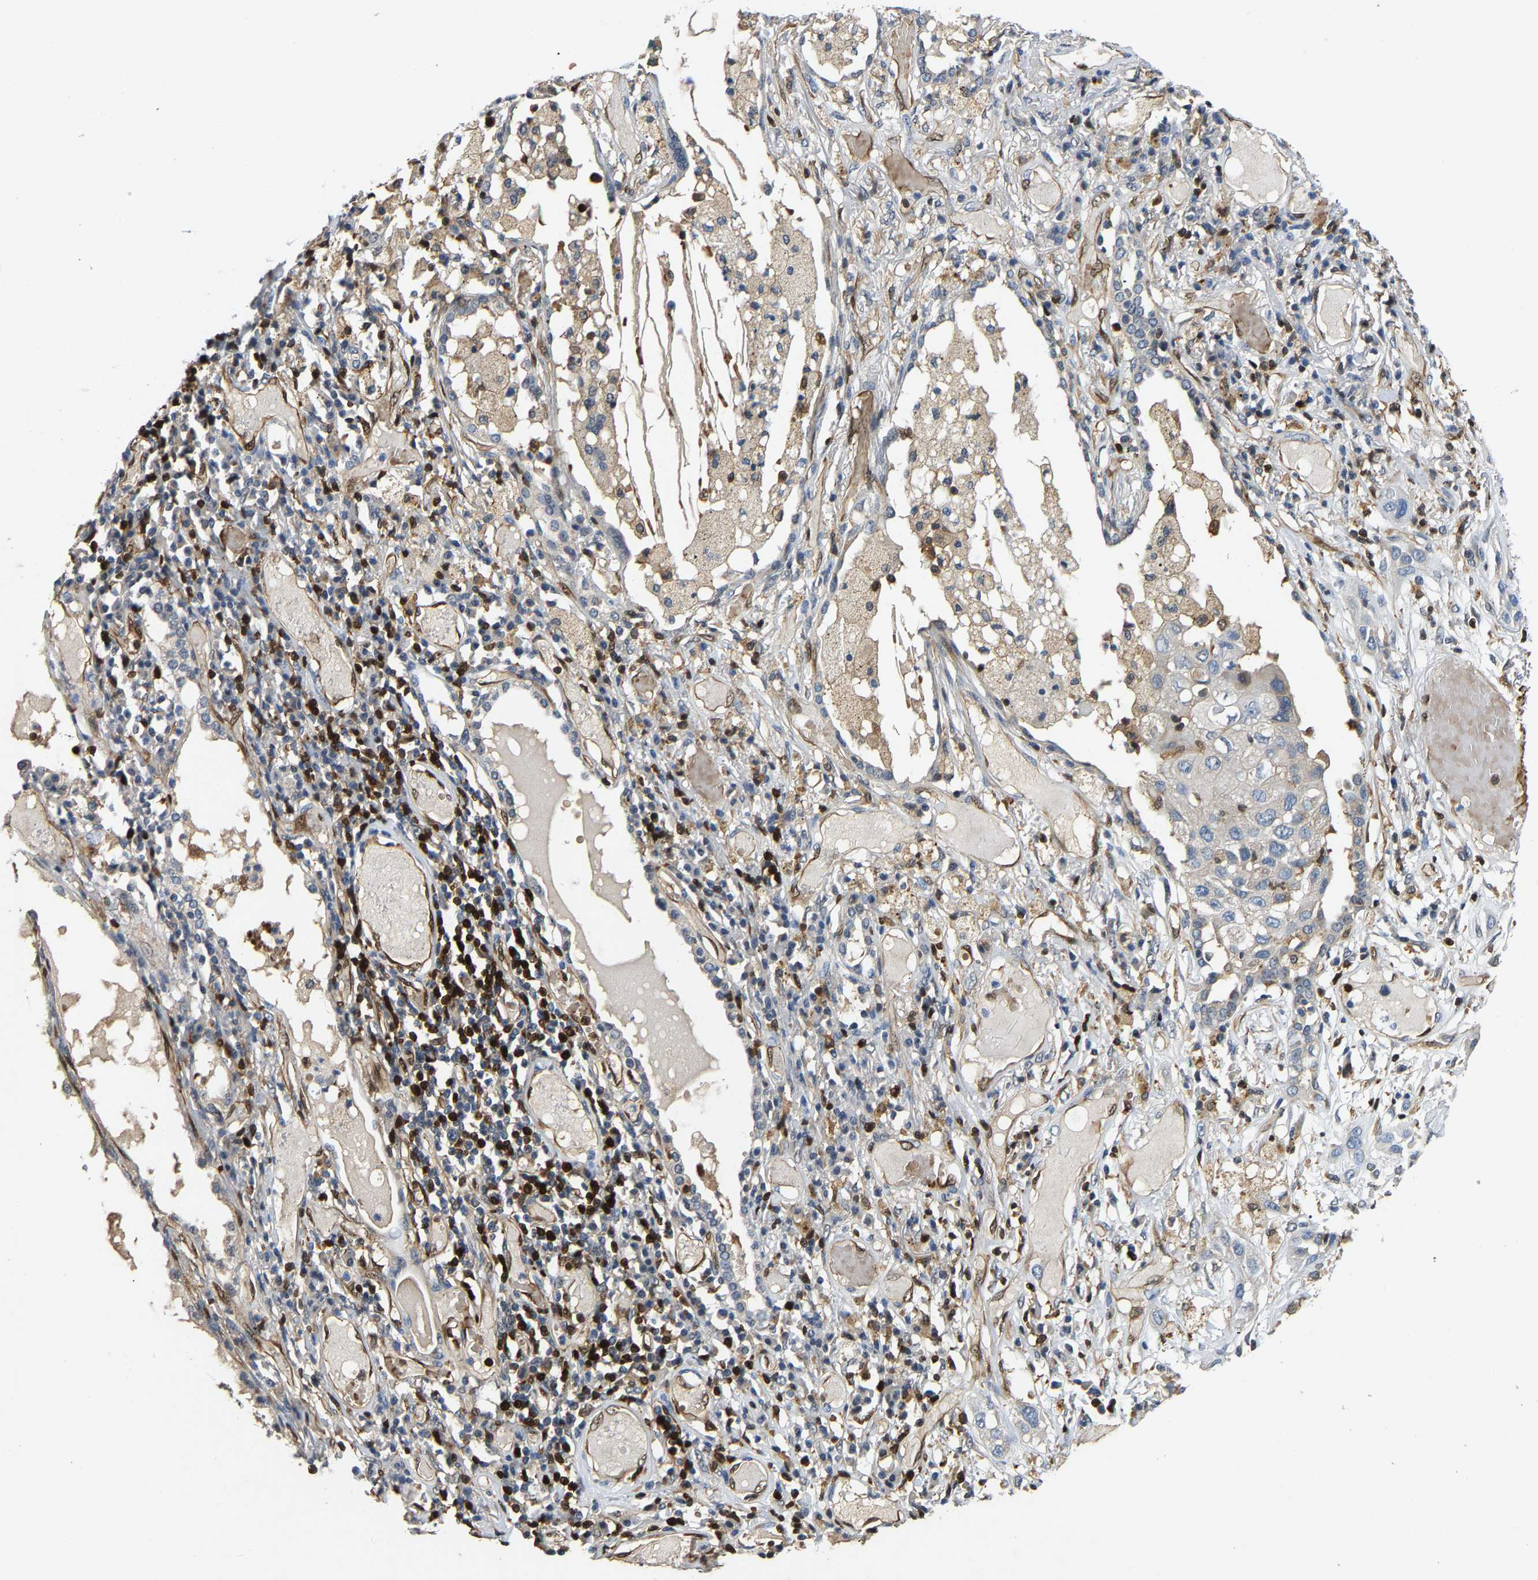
{"staining": {"intensity": "negative", "quantity": "none", "location": "none"}, "tissue": "lung cancer", "cell_type": "Tumor cells", "image_type": "cancer", "snomed": [{"axis": "morphology", "description": "Squamous cell carcinoma, NOS"}, {"axis": "topography", "description": "Lung"}], "caption": "A photomicrograph of lung squamous cell carcinoma stained for a protein reveals no brown staining in tumor cells.", "gene": "GIMAP7", "patient": {"sex": "male", "age": 71}}